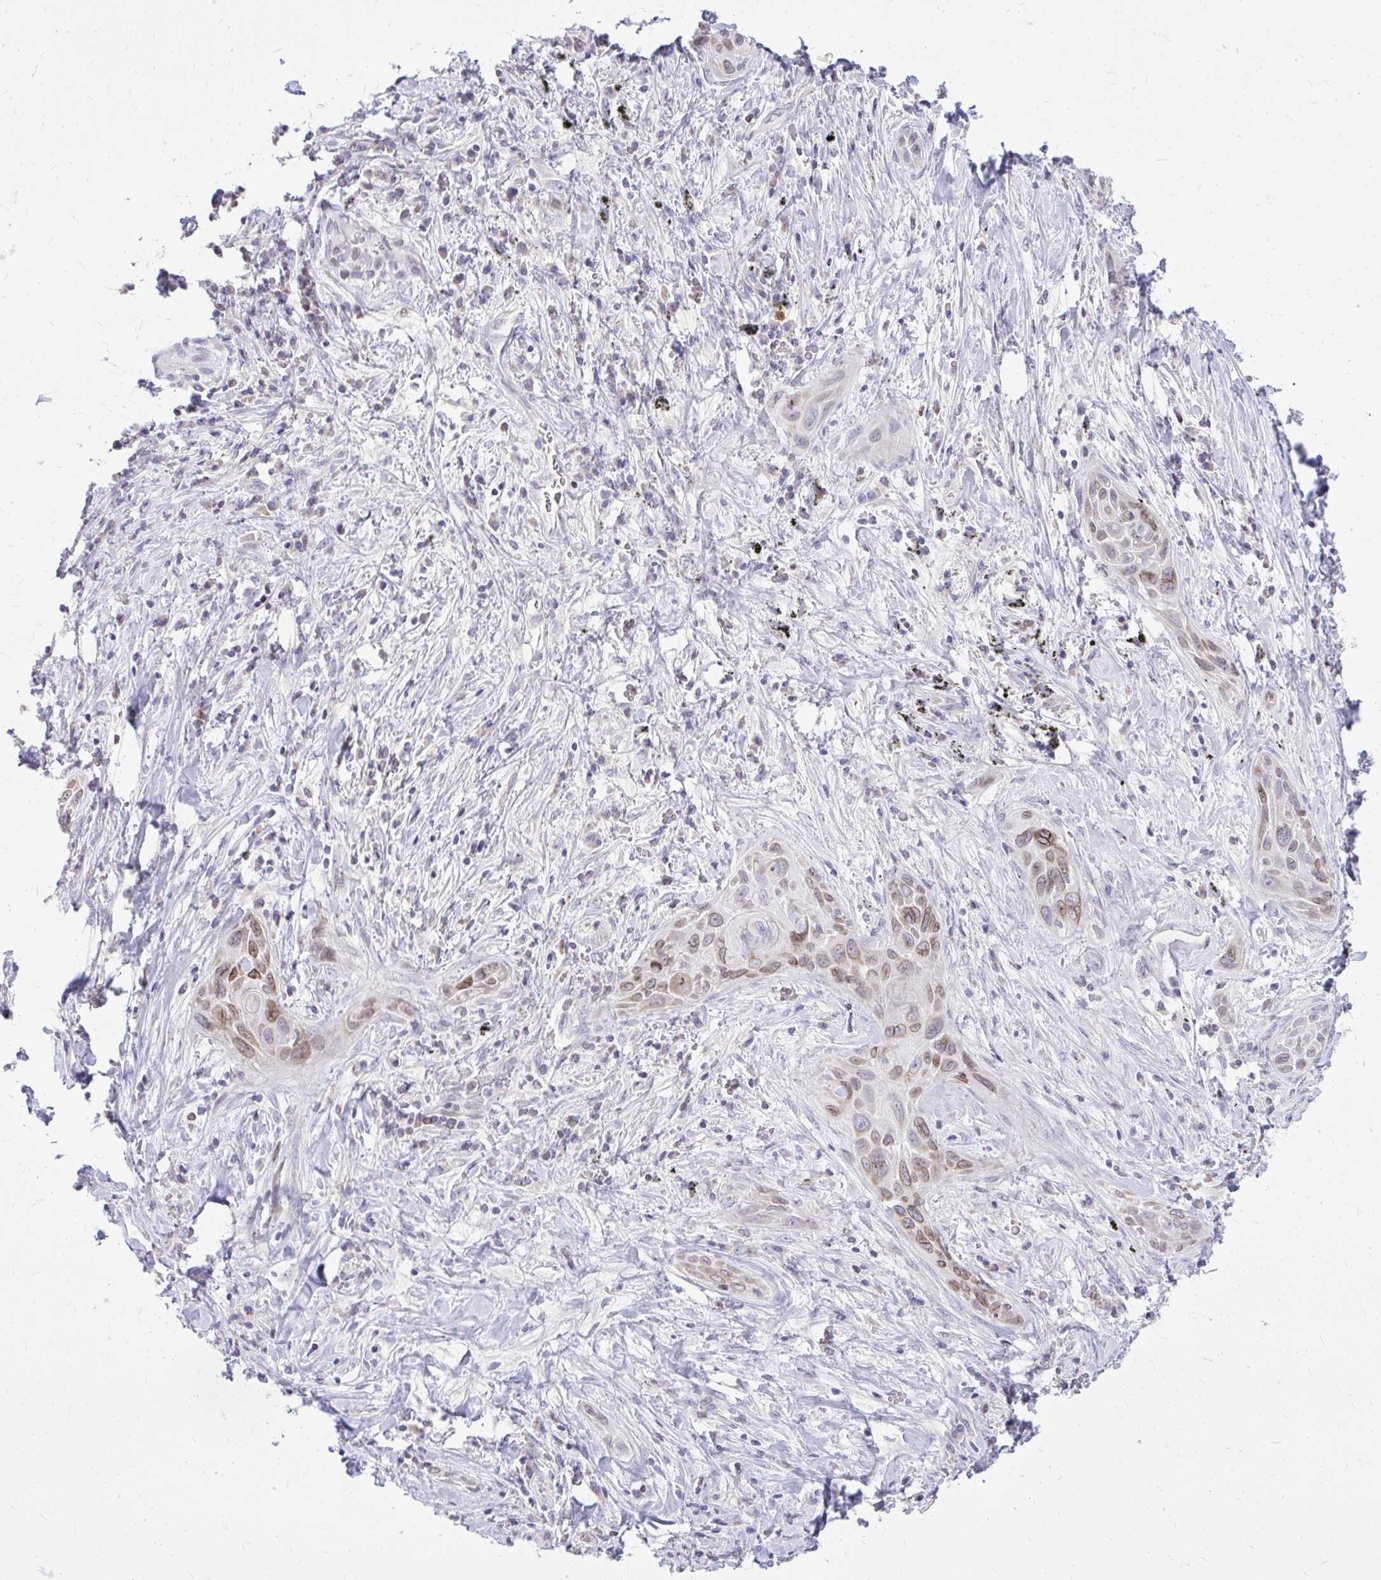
{"staining": {"intensity": "weak", "quantity": "25%-75%", "location": "cytoplasmic/membranous,nuclear"}, "tissue": "lung cancer", "cell_type": "Tumor cells", "image_type": "cancer", "snomed": [{"axis": "morphology", "description": "Squamous cell carcinoma, NOS"}, {"axis": "topography", "description": "Lung"}], "caption": "An immunohistochemistry histopathology image of neoplastic tissue is shown. Protein staining in brown labels weak cytoplasmic/membranous and nuclear positivity in squamous cell carcinoma (lung) within tumor cells.", "gene": "RPS6KA2", "patient": {"sex": "male", "age": 79}}